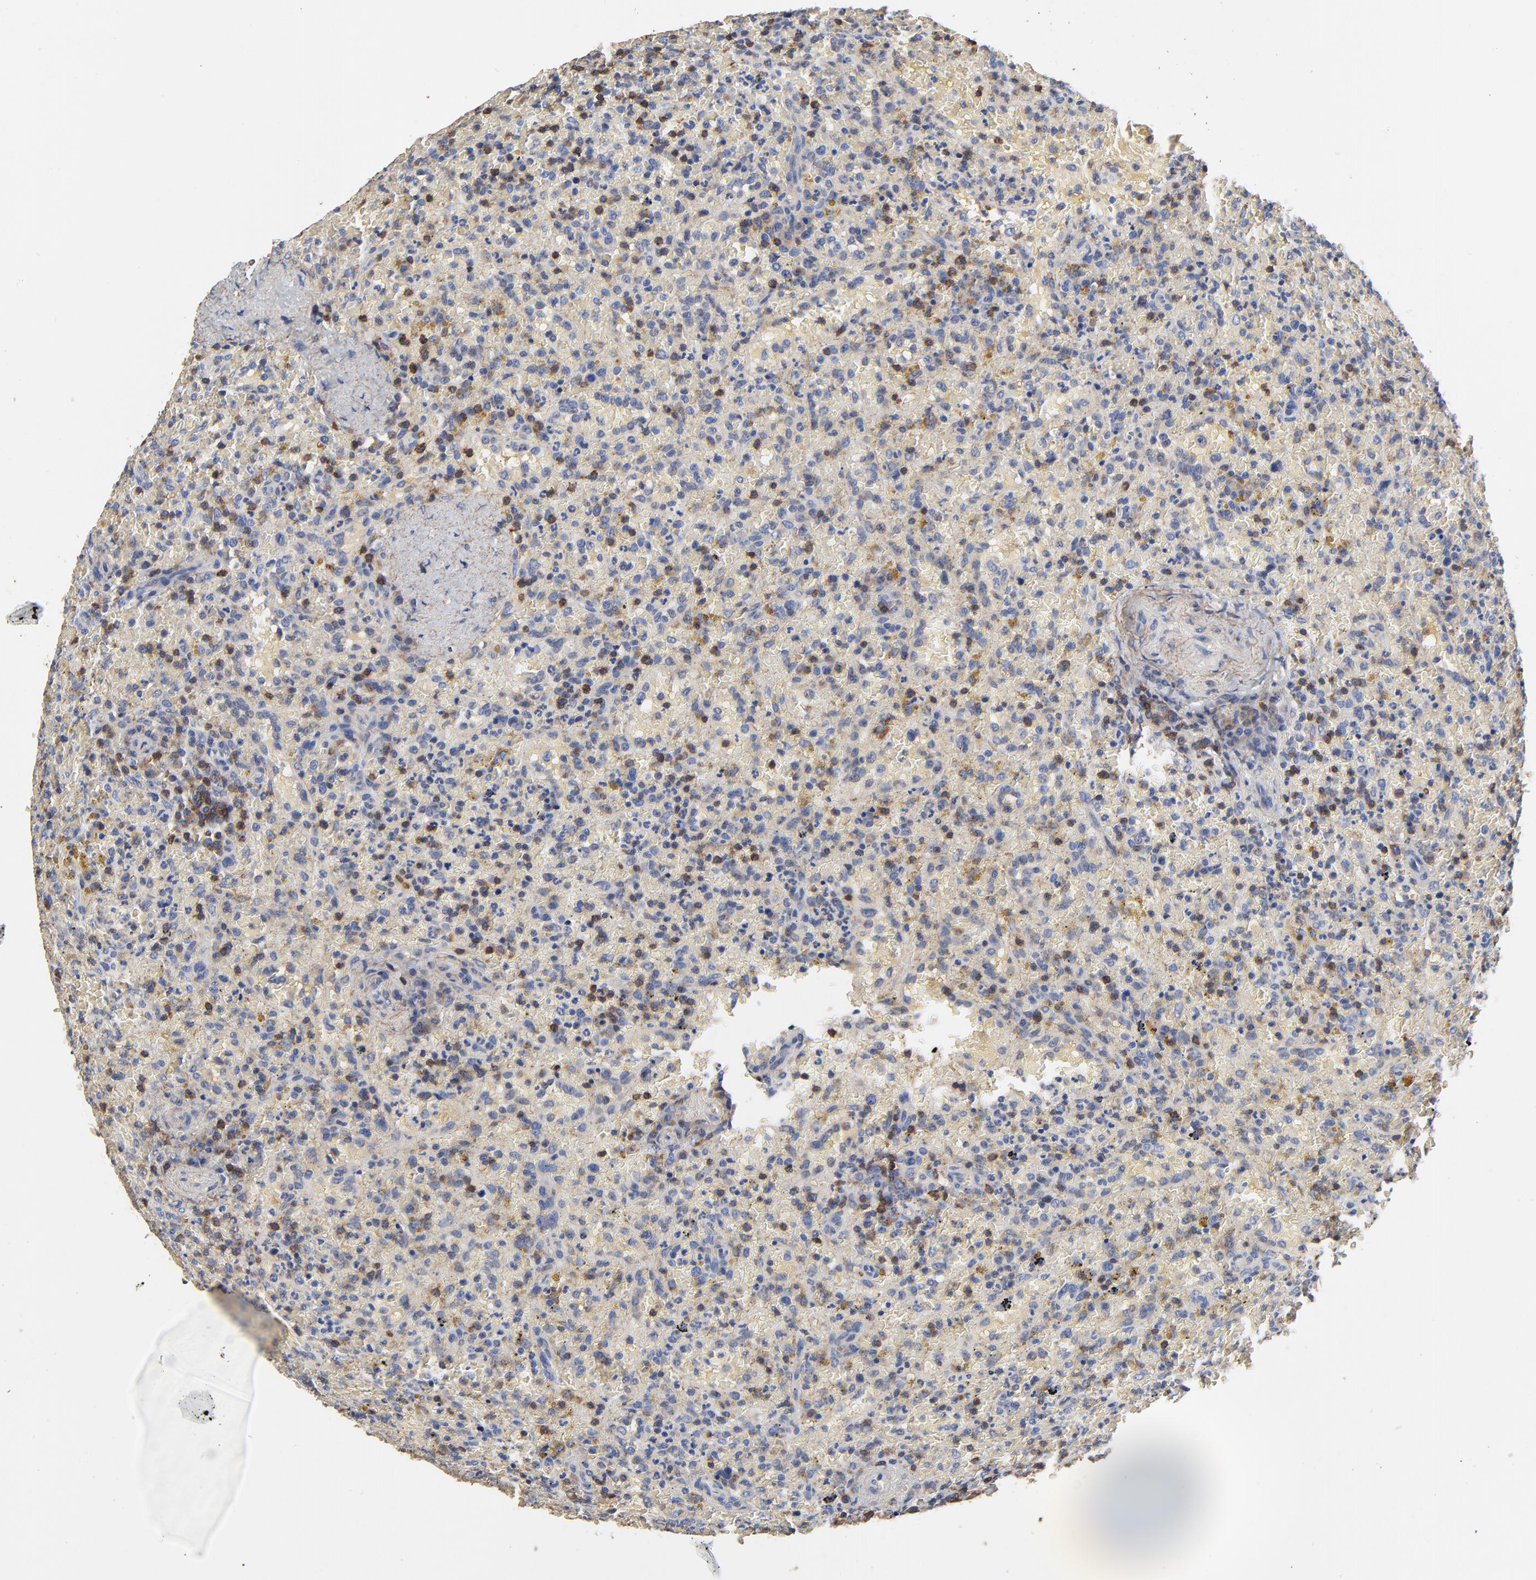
{"staining": {"intensity": "moderate", "quantity": "<25%", "location": "cytoplasmic/membranous"}, "tissue": "lymphoma", "cell_type": "Tumor cells", "image_type": "cancer", "snomed": [{"axis": "morphology", "description": "Malignant lymphoma, non-Hodgkin's type, High grade"}, {"axis": "topography", "description": "Spleen"}, {"axis": "topography", "description": "Lymph node"}], "caption": "IHC of human malignant lymphoma, non-Hodgkin's type (high-grade) shows low levels of moderate cytoplasmic/membranous staining in about <25% of tumor cells.", "gene": "SKAP1", "patient": {"sex": "female", "age": 70}}